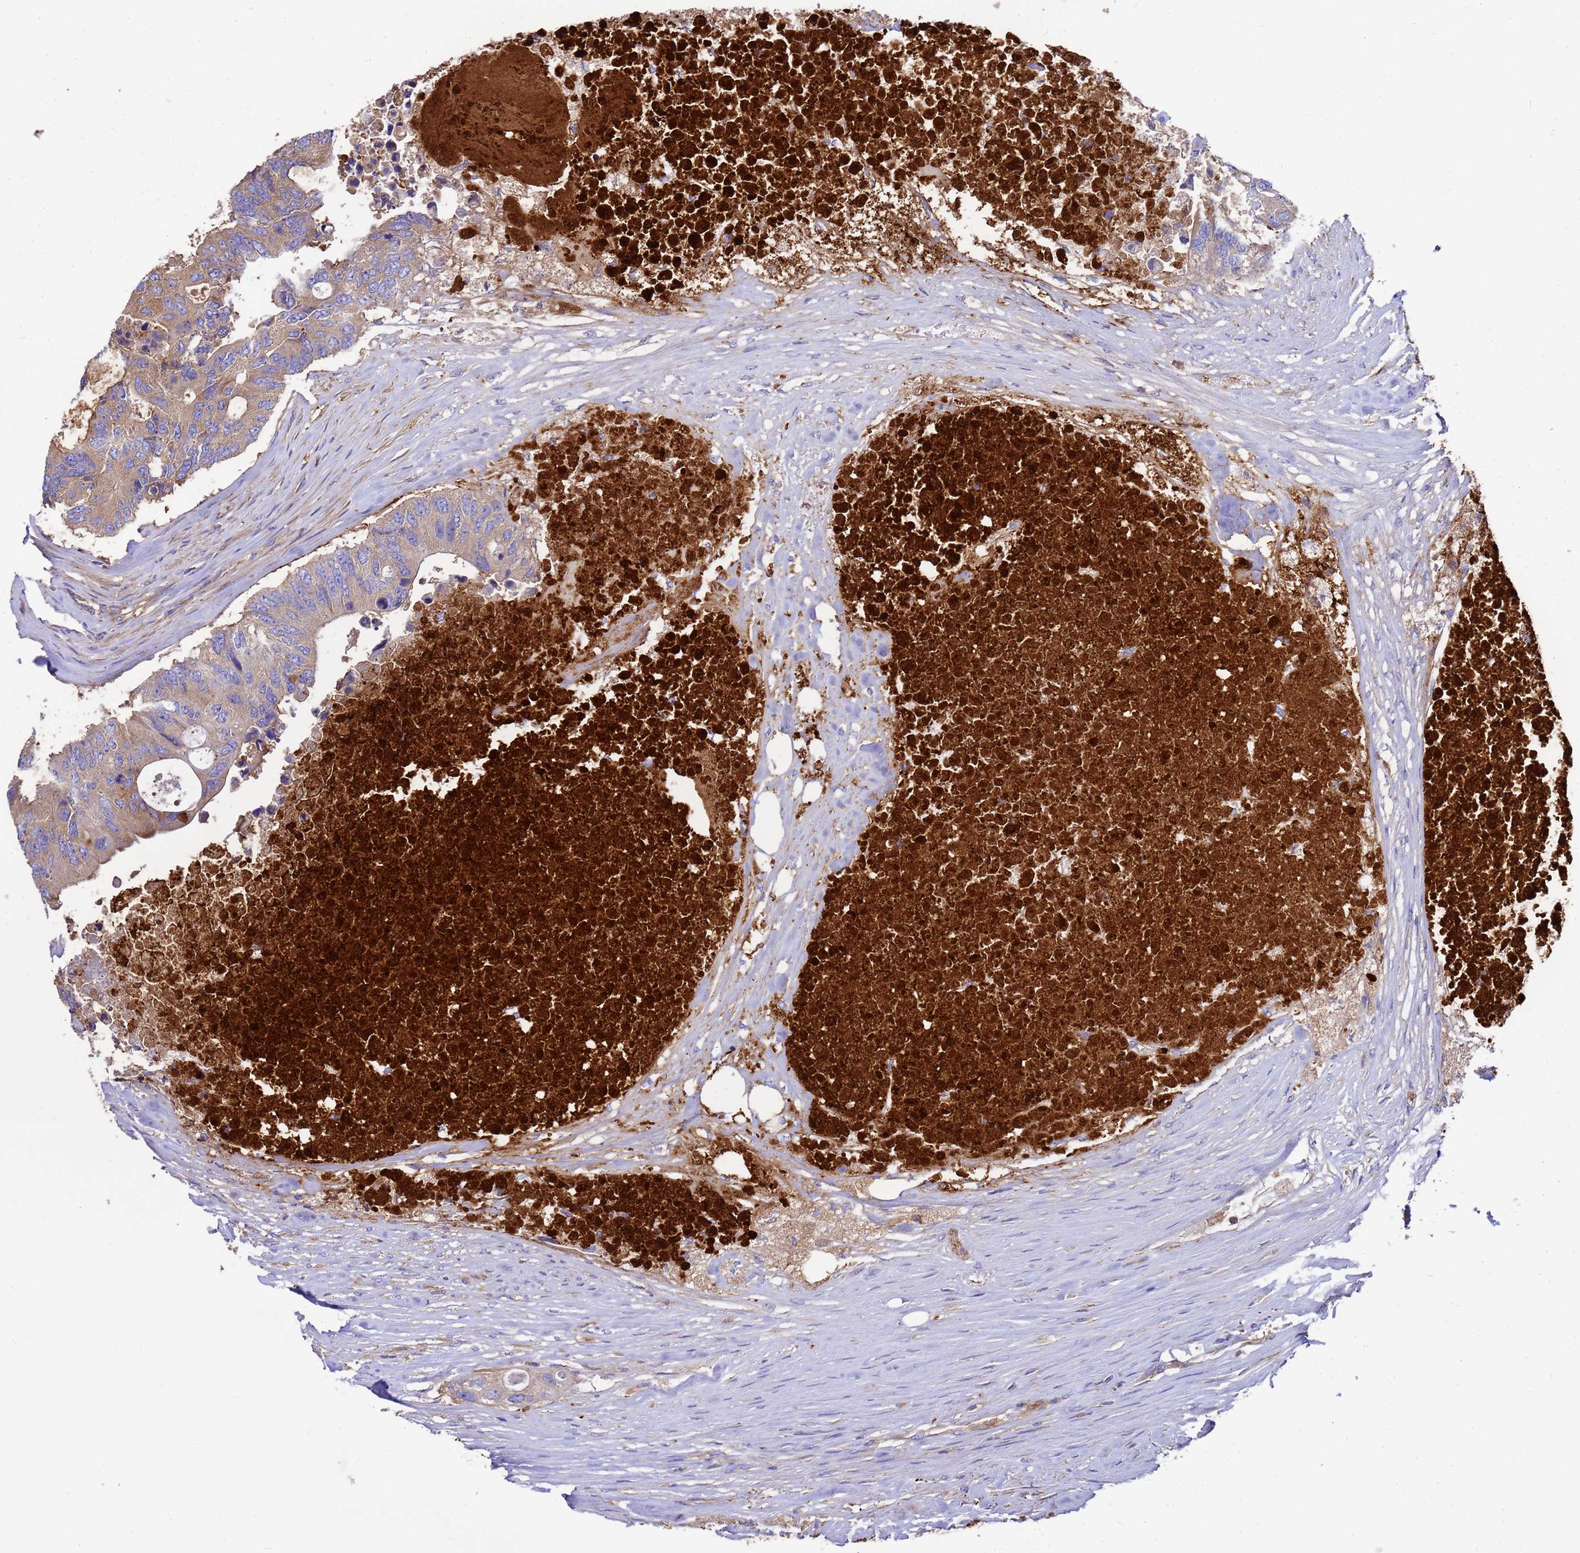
{"staining": {"intensity": "weak", "quantity": "25%-75%", "location": "cytoplasmic/membranous"}, "tissue": "colorectal cancer", "cell_type": "Tumor cells", "image_type": "cancer", "snomed": [{"axis": "morphology", "description": "Adenocarcinoma, NOS"}, {"axis": "topography", "description": "Colon"}], "caption": "Immunohistochemical staining of human colorectal cancer shows low levels of weak cytoplasmic/membranous expression in approximately 25%-75% of tumor cells.", "gene": "ZNF235", "patient": {"sex": "male", "age": 71}}